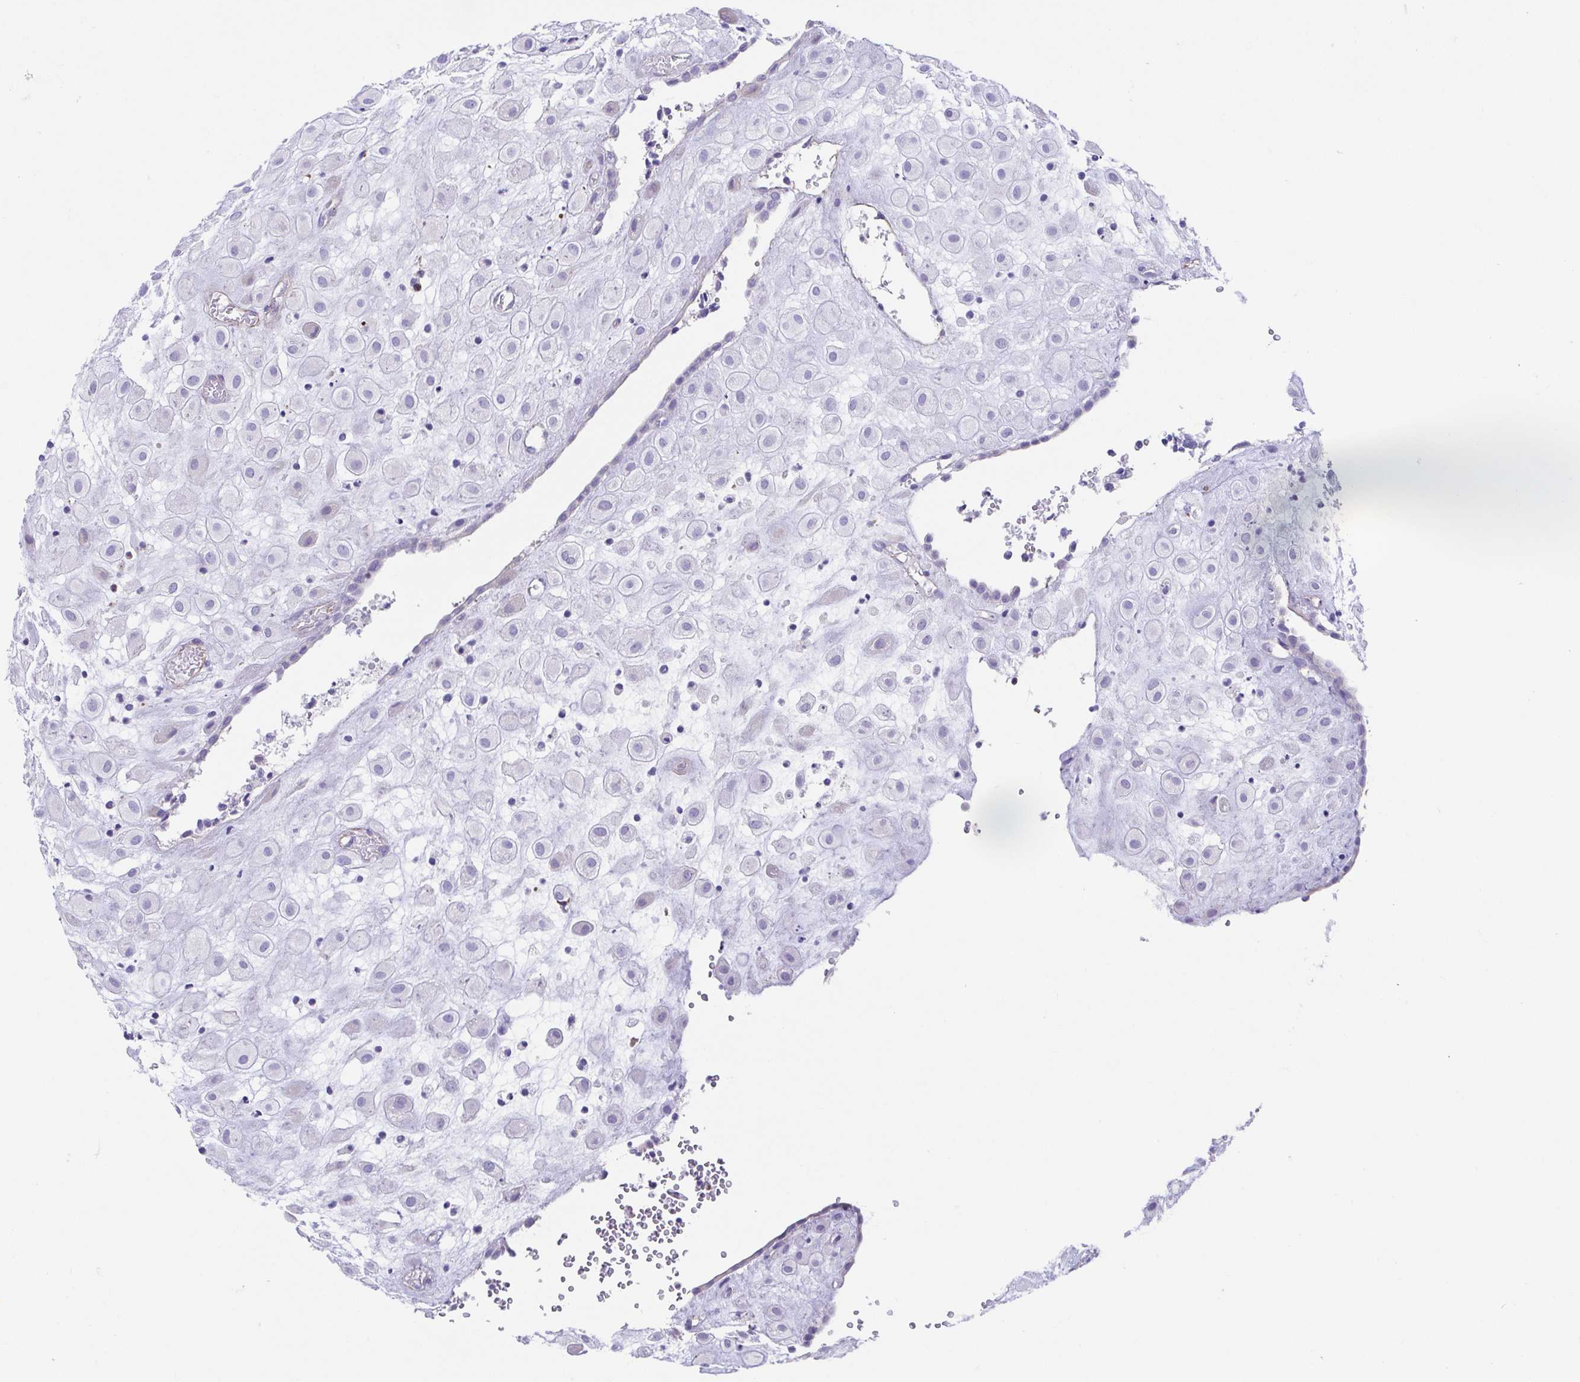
{"staining": {"intensity": "negative", "quantity": "none", "location": "none"}, "tissue": "placenta", "cell_type": "Decidual cells", "image_type": "normal", "snomed": [{"axis": "morphology", "description": "Normal tissue, NOS"}, {"axis": "topography", "description": "Placenta"}], "caption": "There is no significant positivity in decidual cells of placenta. (DAB immunohistochemistry (IHC), high magnification).", "gene": "TRAM2", "patient": {"sex": "female", "age": 24}}